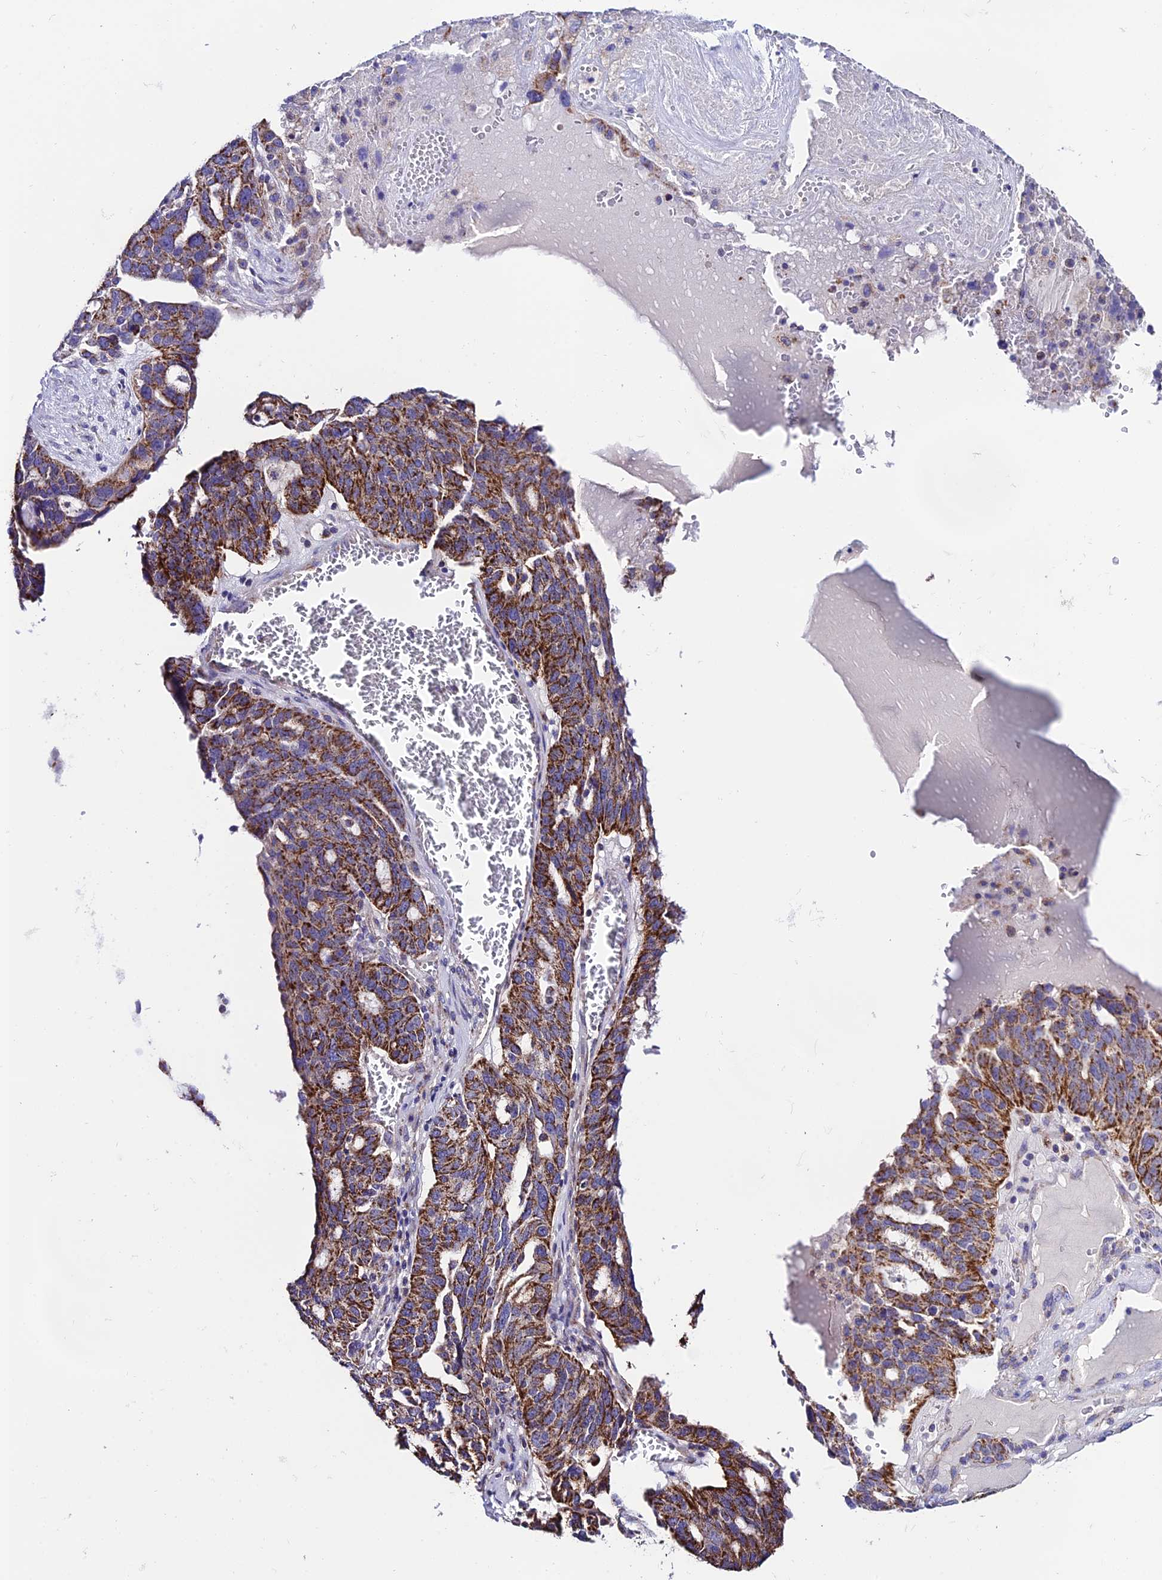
{"staining": {"intensity": "moderate", "quantity": ">75%", "location": "cytoplasmic/membranous"}, "tissue": "ovarian cancer", "cell_type": "Tumor cells", "image_type": "cancer", "snomed": [{"axis": "morphology", "description": "Cystadenocarcinoma, serous, NOS"}, {"axis": "topography", "description": "Ovary"}], "caption": "The immunohistochemical stain shows moderate cytoplasmic/membranous positivity in tumor cells of serous cystadenocarcinoma (ovarian) tissue. Using DAB (3,3'-diaminobenzidine) (brown) and hematoxylin (blue) stains, captured at high magnification using brightfield microscopy.", "gene": "HSDL2", "patient": {"sex": "female", "age": 59}}